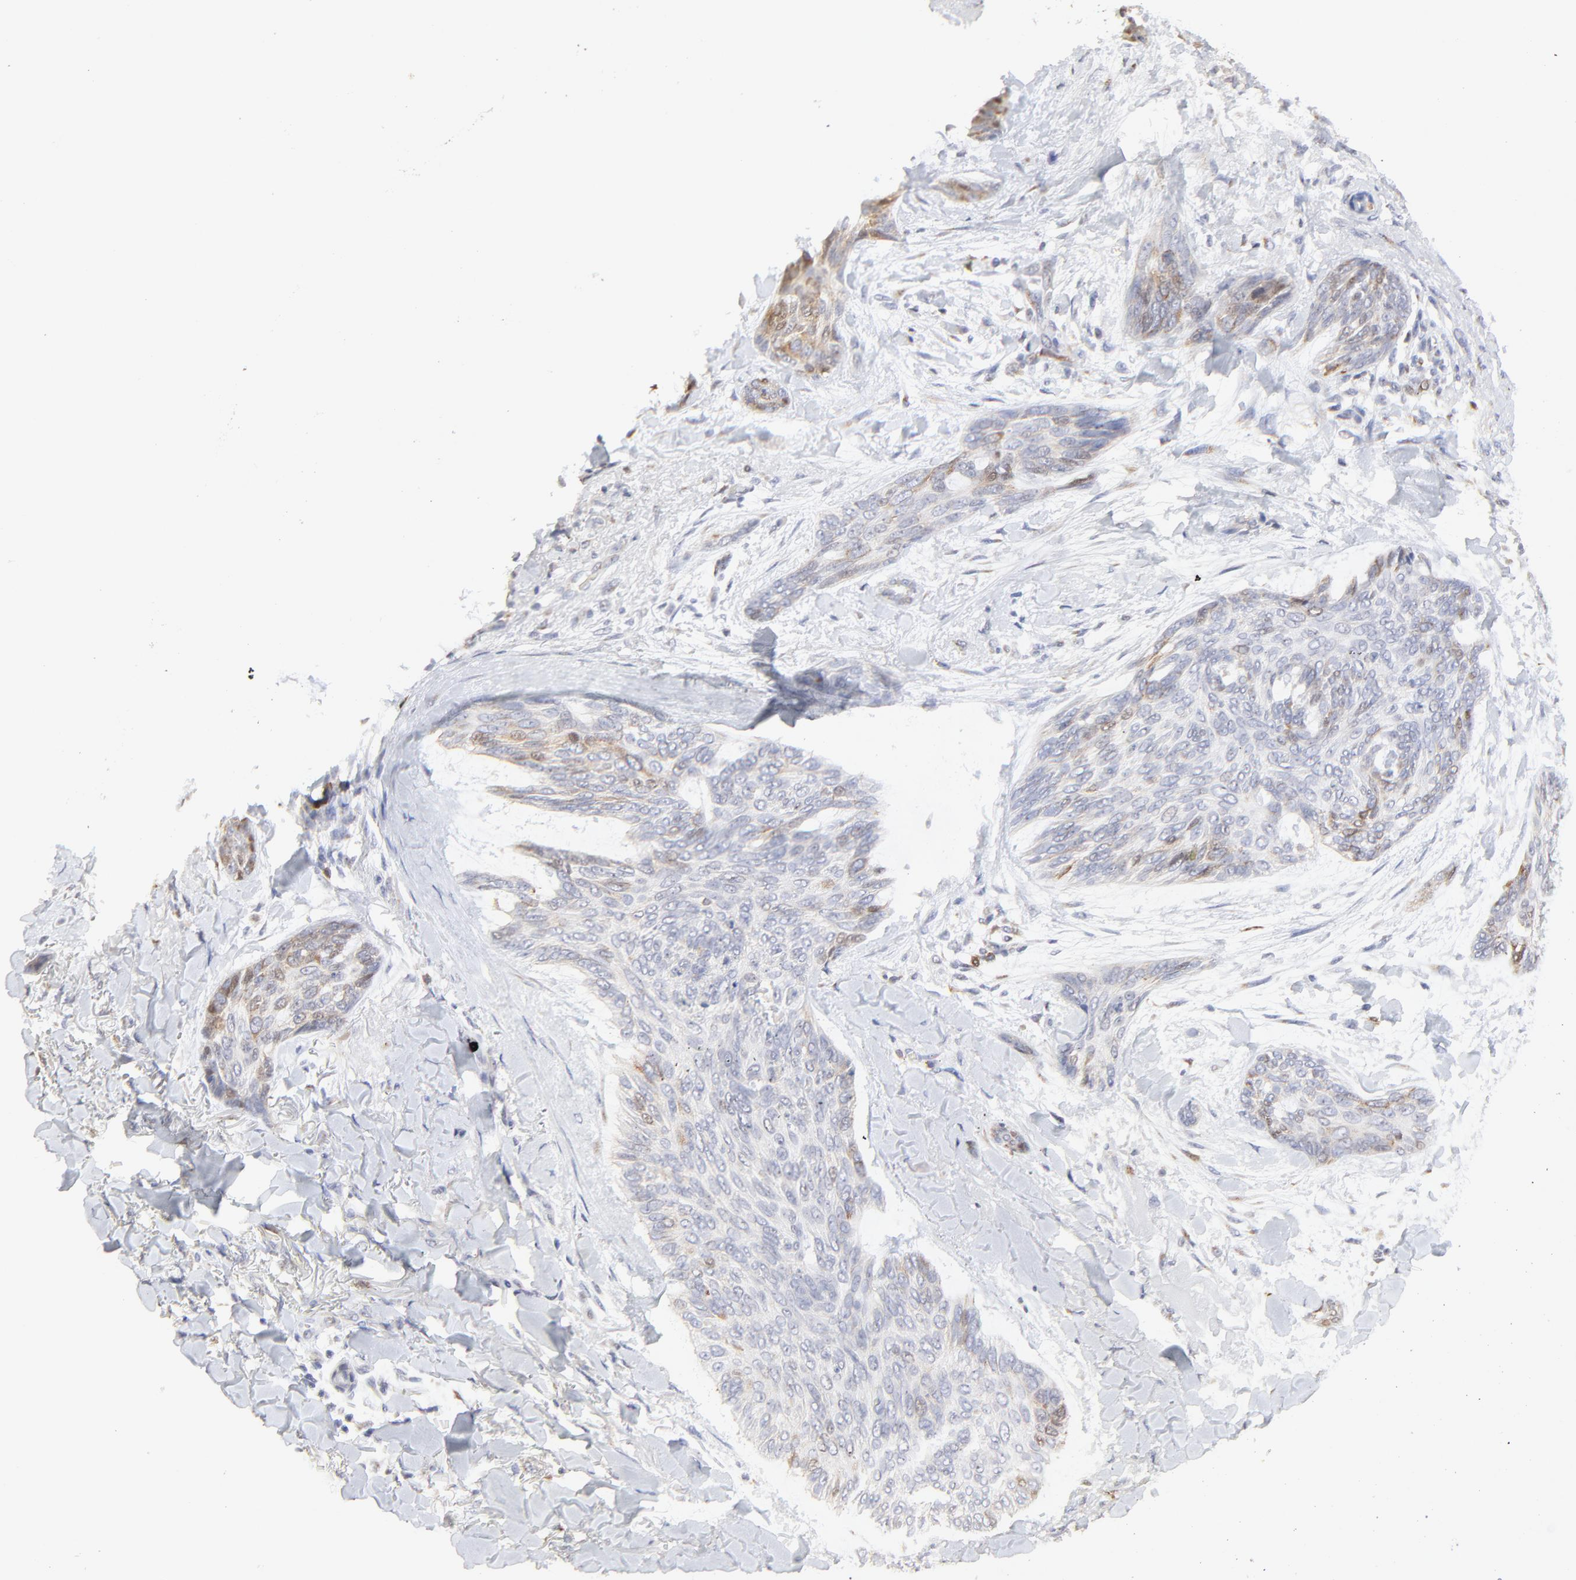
{"staining": {"intensity": "weak", "quantity": "<25%", "location": "cytoplasmic/membranous,nuclear"}, "tissue": "skin cancer", "cell_type": "Tumor cells", "image_type": "cancer", "snomed": [{"axis": "morphology", "description": "Normal tissue, NOS"}, {"axis": "morphology", "description": "Basal cell carcinoma"}, {"axis": "topography", "description": "Skin"}], "caption": "Histopathology image shows no significant protein staining in tumor cells of basal cell carcinoma (skin).", "gene": "NCAPH", "patient": {"sex": "female", "age": 71}}